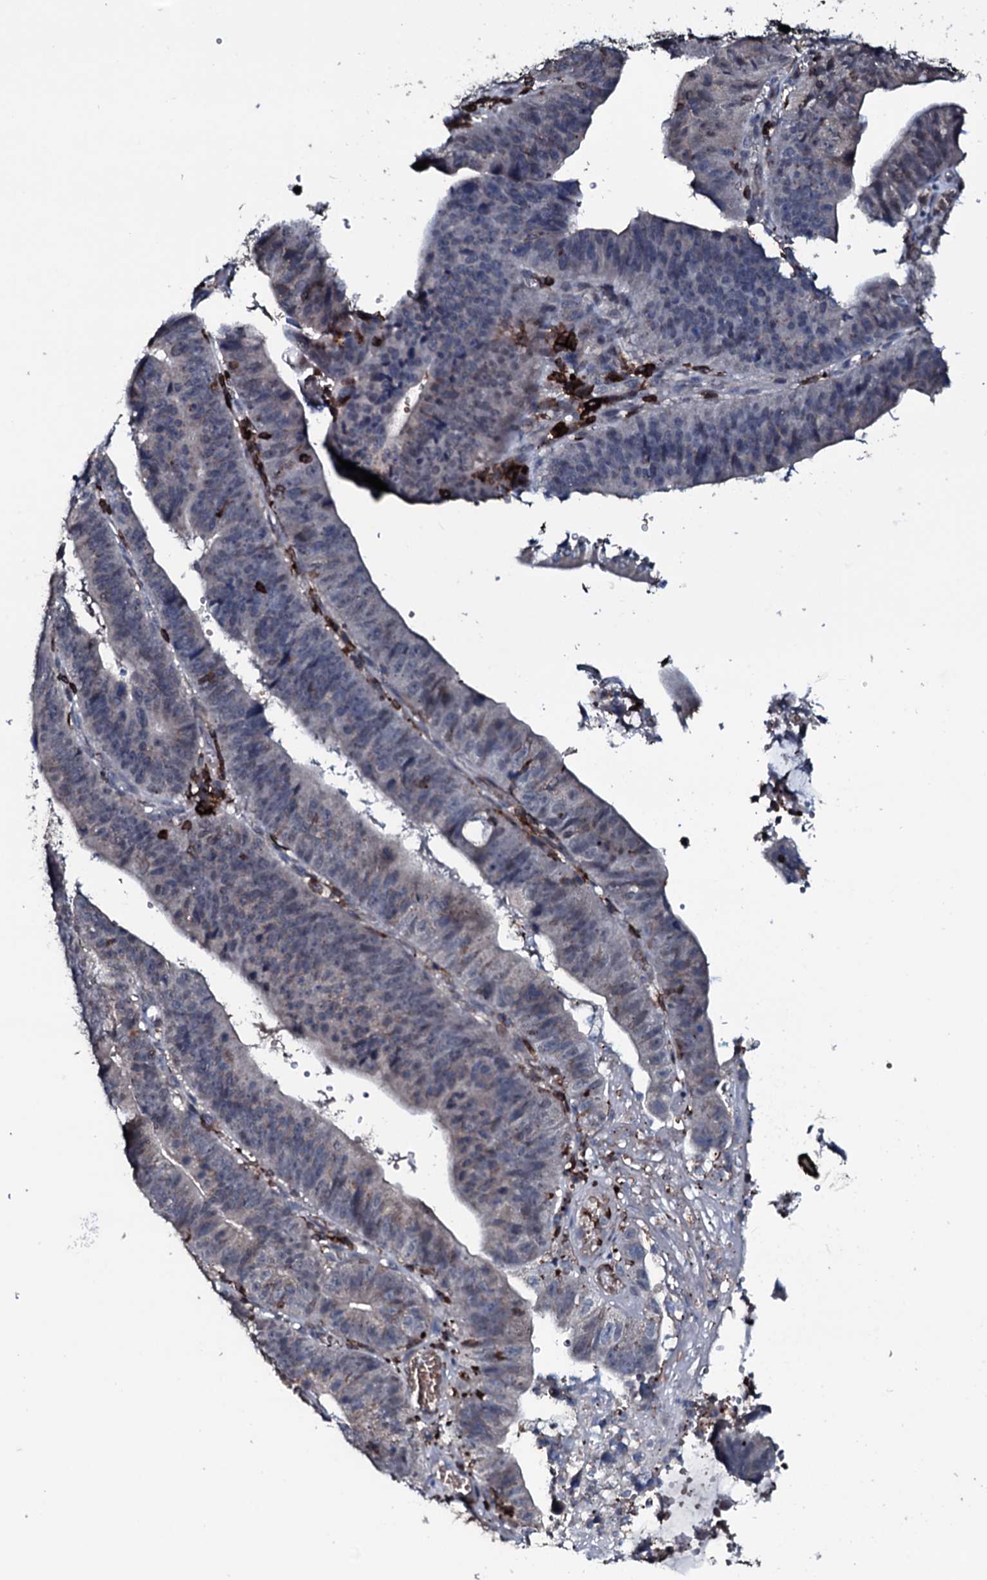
{"staining": {"intensity": "negative", "quantity": "none", "location": "none"}, "tissue": "stomach cancer", "cell_type": "Tumor cells", "image_type": "cancer", "snomed": [{"axis": "morphology", "description": "Adenocarcinoma, NOS"}, {"axis": "topography", "description": "Stomach"}], "caption": "Stomach cancer (adenocarcinoma) was stained to show a protein in brown. There is no significant positivity in tumor cells.", "gene": "OGFOD2", "patient": {"sex": "male", "age": 59}}